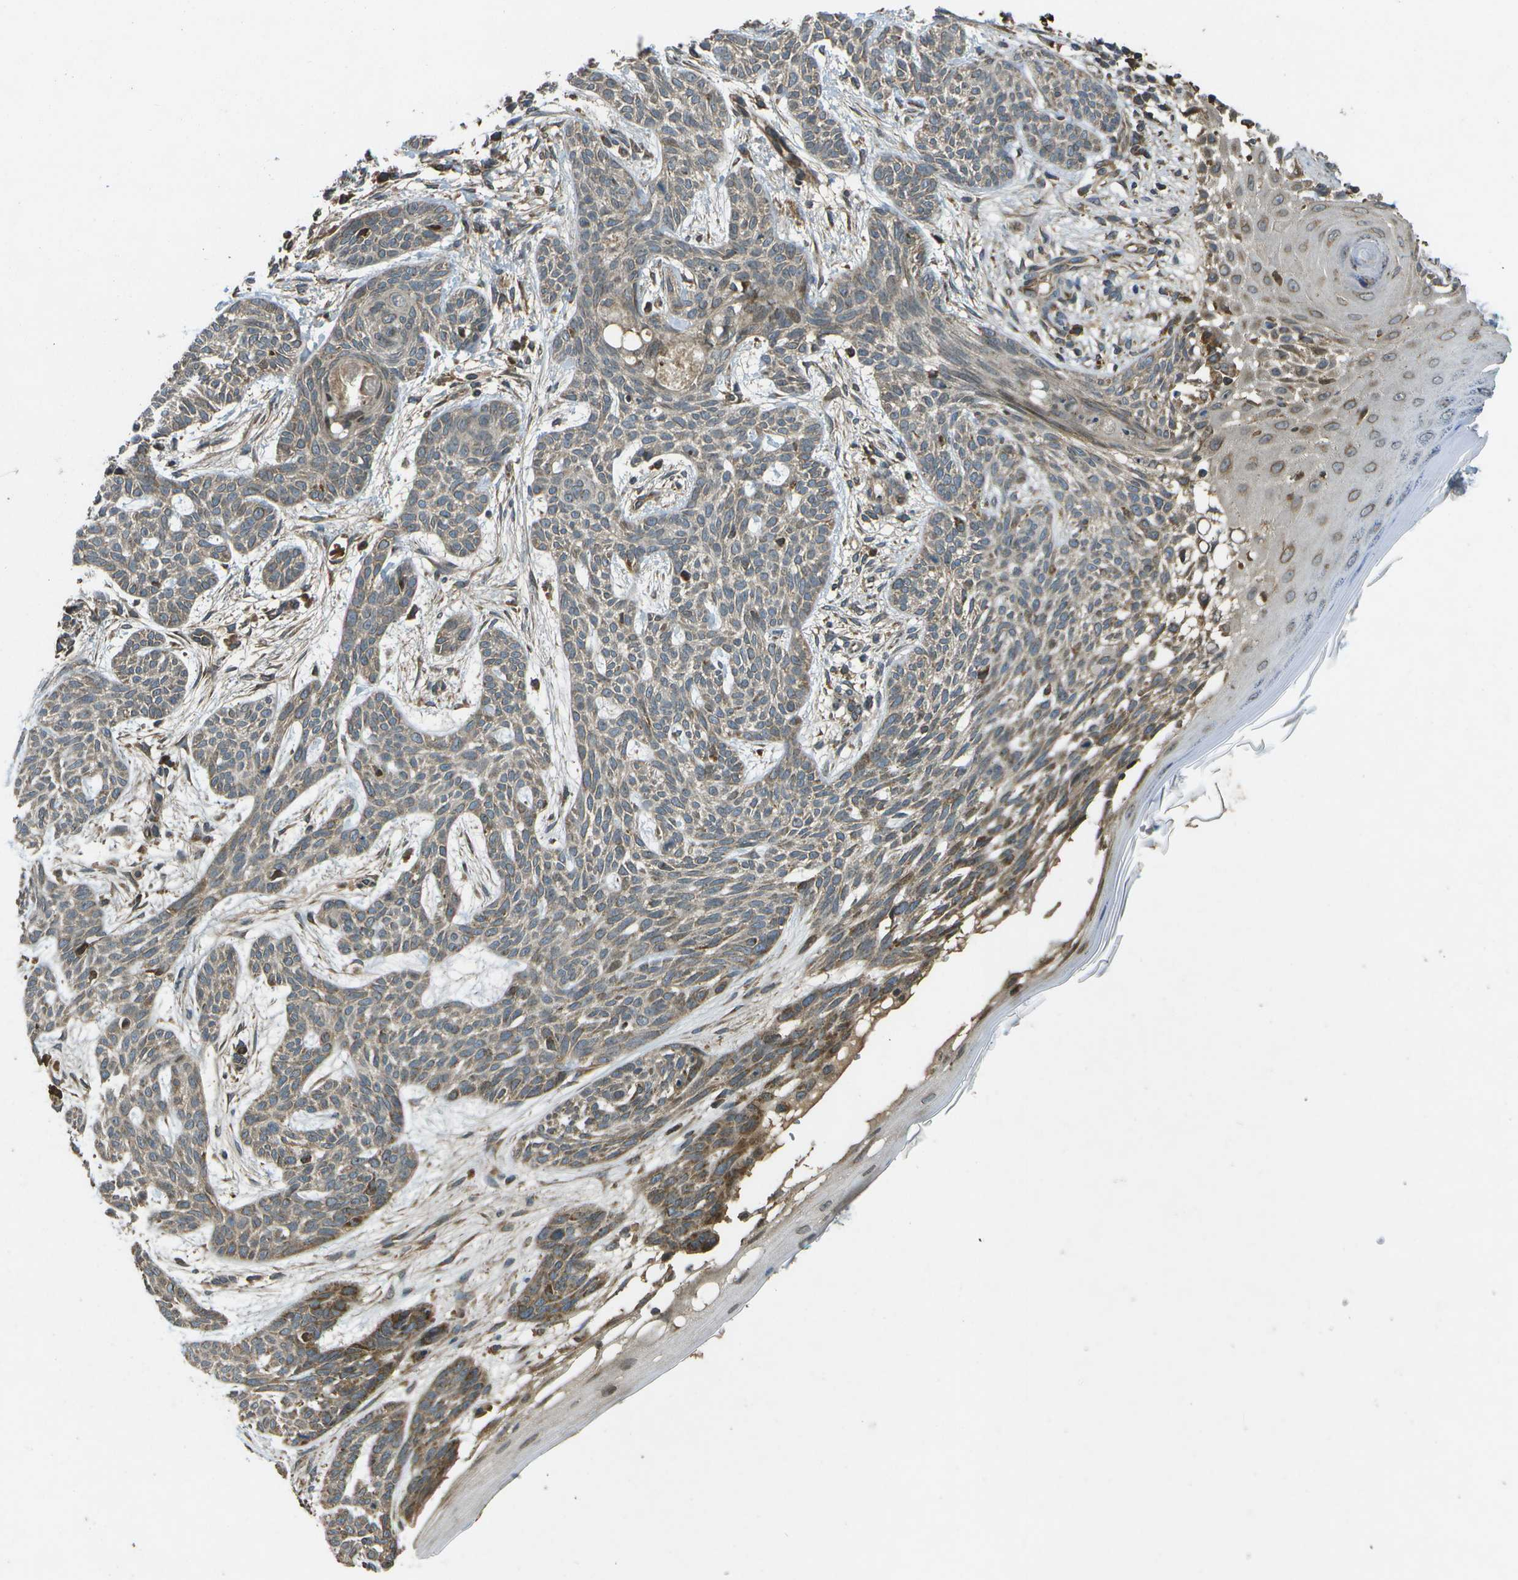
{"staining": {"intensity": "weak", "quantity": ">75%", "location": "cytoplasmic/membranous"}, "tissue": "skin cancer", "cell_type": "Tumor cells", "image_type": "cancer", "snomed": [{"axis": "morphology", "description": "Basal cell carcinoma"}, {"axis": "topography", "description": "Skin"}], "caption": "Immunohistochemistry (DAB (3,3'-diaminobenzidine)) staining of human skin cancer (basal cell carcinoma) displays weak cytoplasmic/membranous protein expression in approximately >75% of tumor cells. (DAB (3,3'-diaminobenzidine) IHC with brightfield microscopy, high magnification).", "gene": "HFE", "patient": {"sex": "female", "age": 59}}